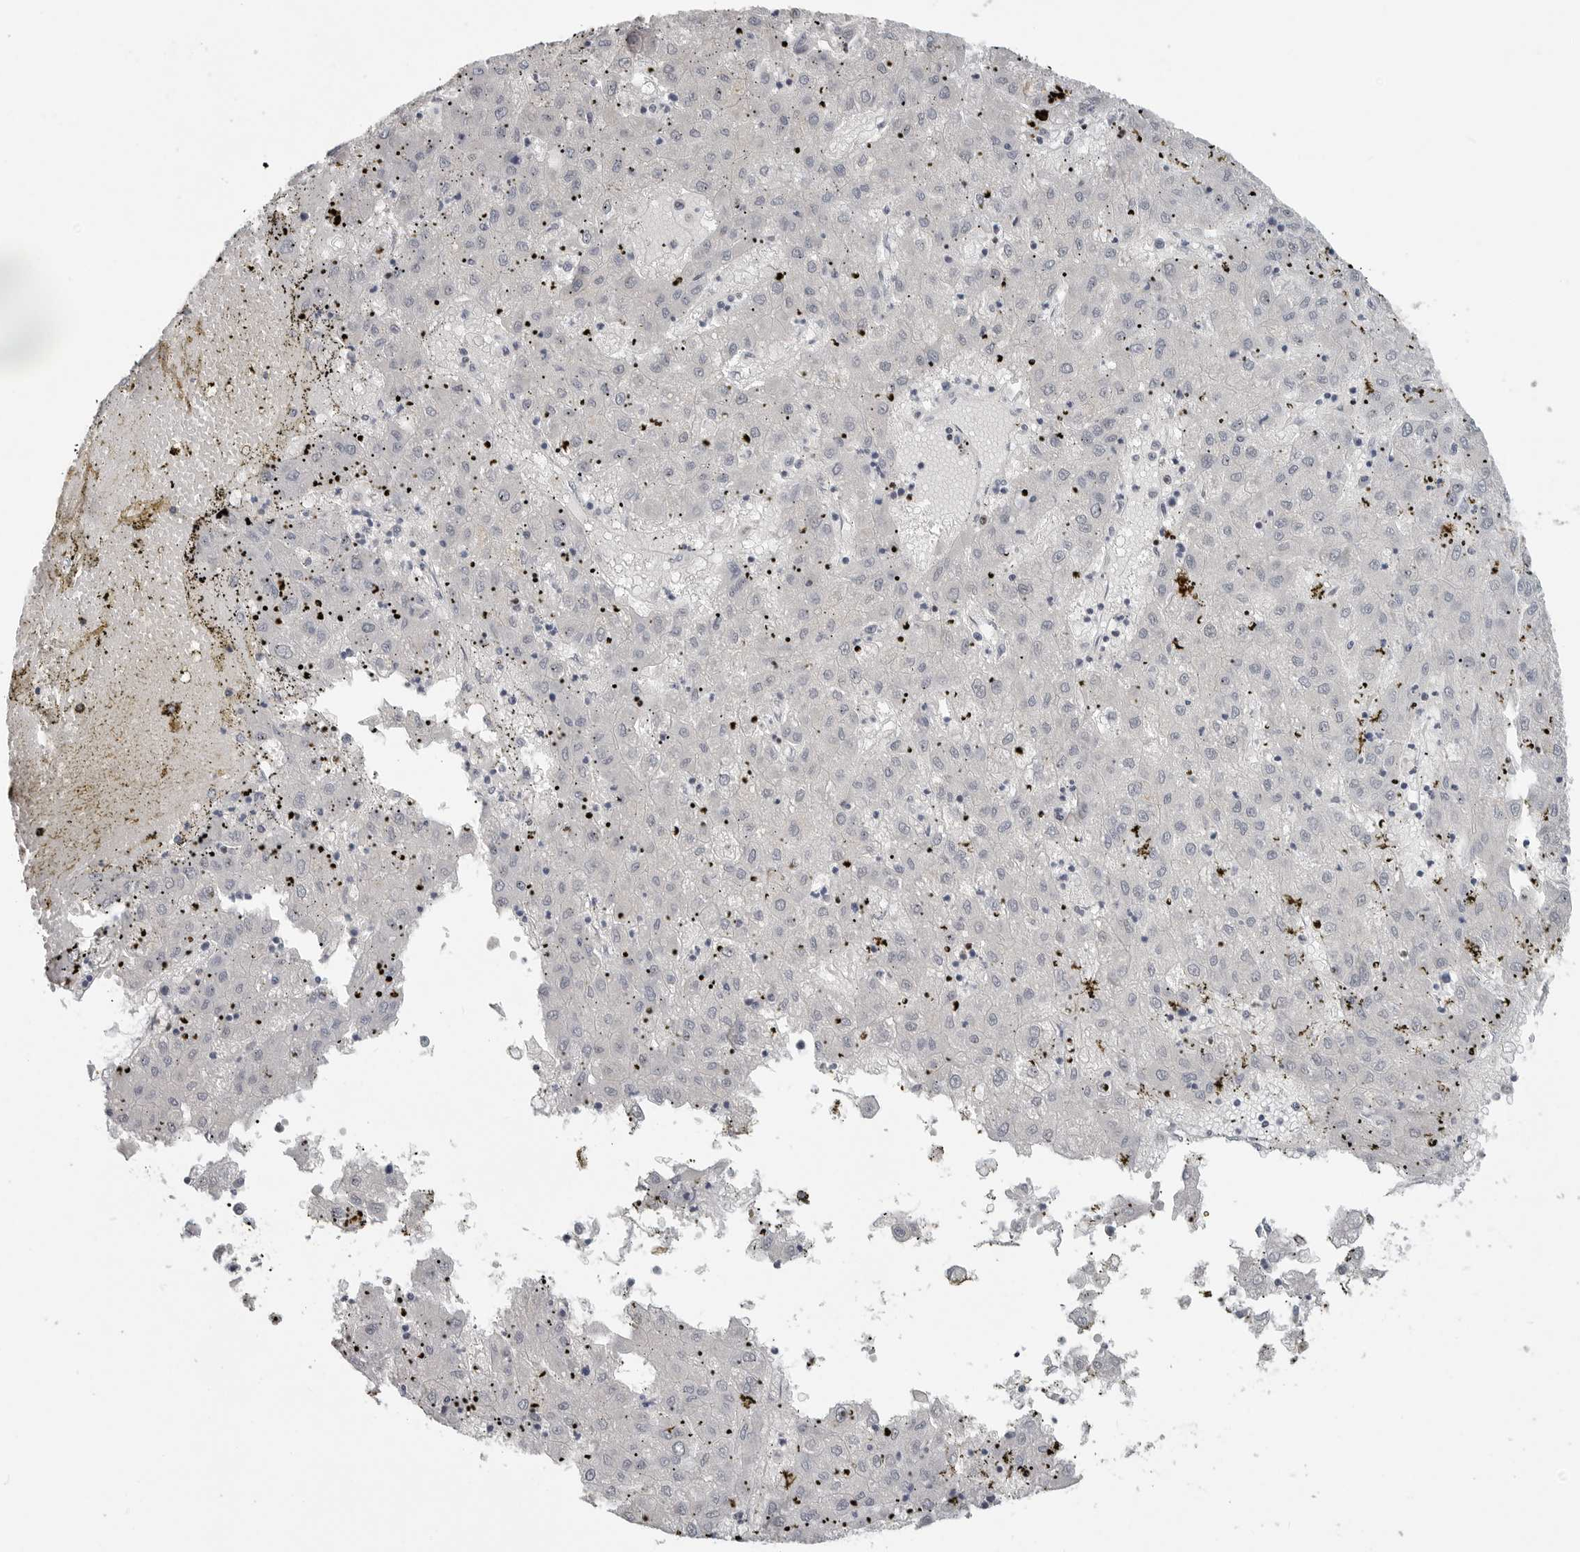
{"staining": {"intensity": "negative", "quantity": "none", "location": "none"}, "tissue": "liver cancer", "cell_type": "Tumor cells", "image_type": "cancer", "snomed": [{"axis": "morphology", "description": "Carcinoma, Hepatocellular, NOS"}, {"axis": "topography", "description": "Liver"}], "caption": "This is a micrograph of immunohistochemistry (IHC) staining of liver hepatocellular carcinoma, which shows no staining in tumor cells. (IHC, brightfield microscopy, high magnification).", "gene": "FOXP3", "patient": {"sex": "male", "age": 72}}